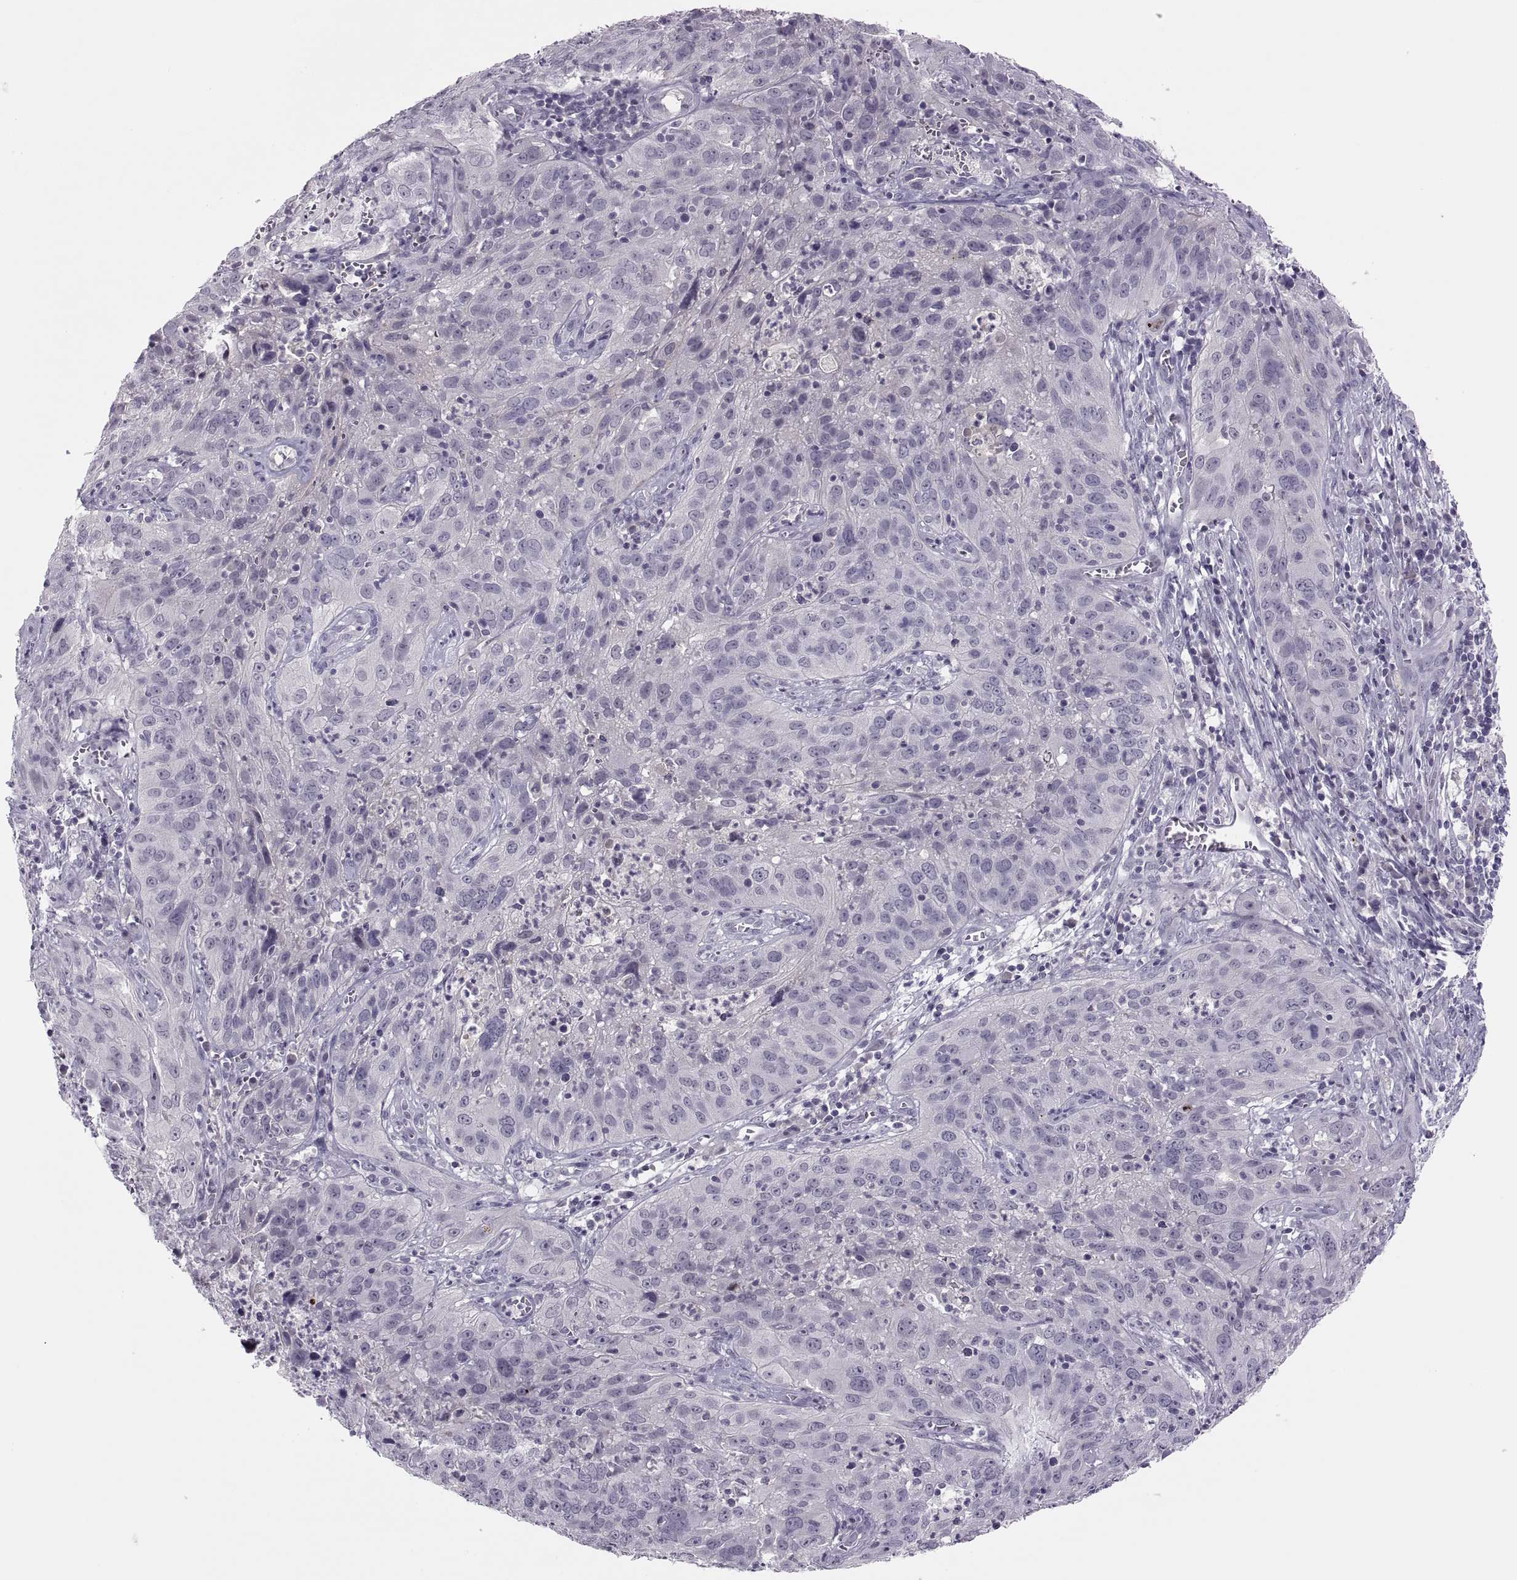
{"staining": {"intensity": "negative", "quantity": "none", "location": "none"}, "tissue": "cervical cancer", "cell_type": "Tumor cells", "image_type": "cancer", "snomed": [{"axis": "morphology", "description": "Squamous cell carcinoma, NOS"}, {"axis": "topography", "description": "Cervix"}], "caption": "Cervical cancer was stained to show a protein in brown. There is no significant expression in tumor cells.", "gene": "CHCT1", "patient": {"sex": "female", "age": 32}}